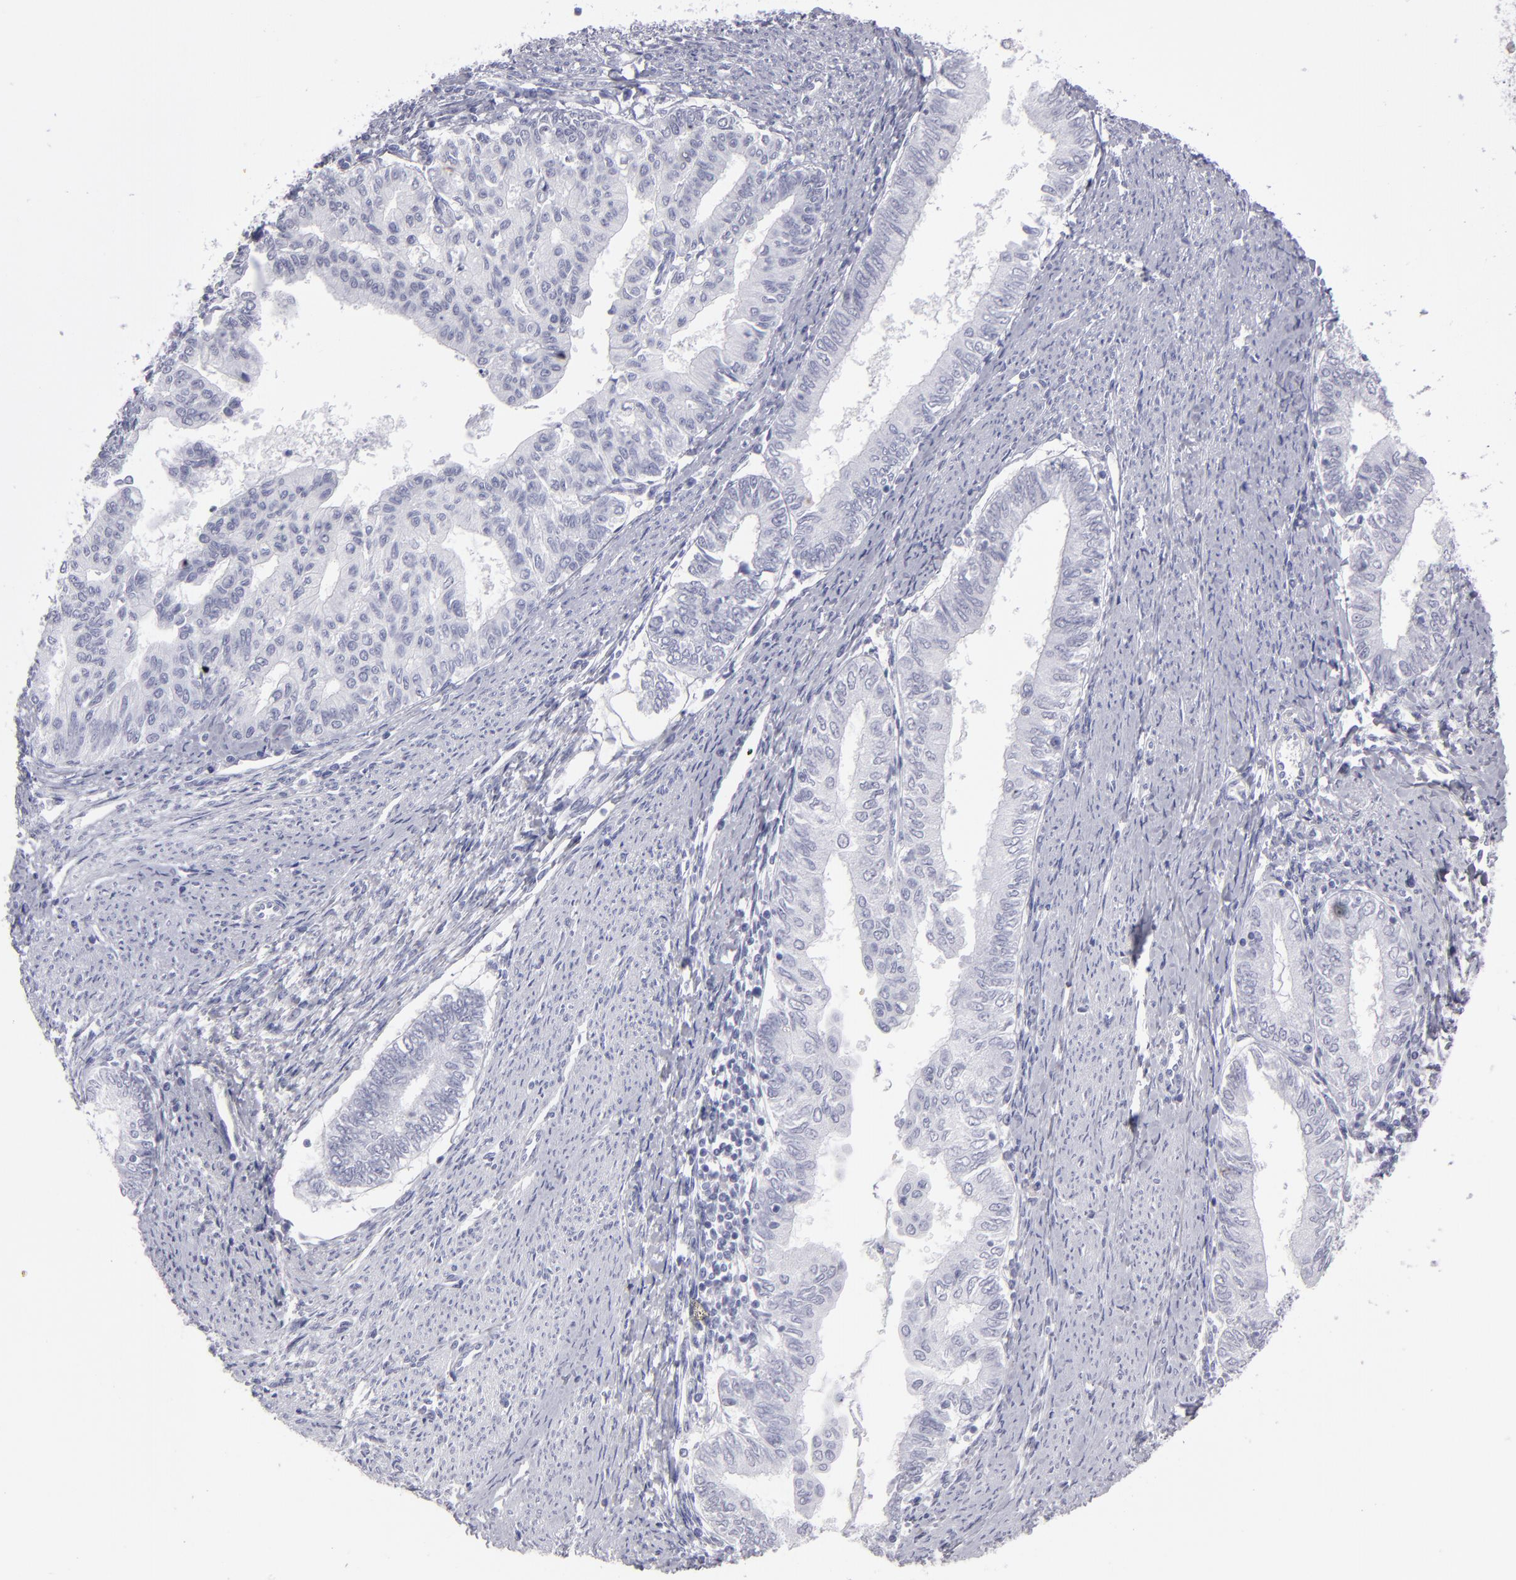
{"staining": {"intensity": "negative", "quantity": "none", "location": "none"}, "tissue": "endometrial cancer", "cell_type": "Tumor cells", "image_type": "cancer", "snomed": [{"axis": "morphology", "description": "Adenocarcinoma, NOS"}, {"axis": "topography", "description": "Endometrium"}], "caption": "IHC of human adenocarcinoma (endometrial) shows no expression in tumor cells.", "gene": "ALDOB", "patient": {"sex": "female", "age": 66}}